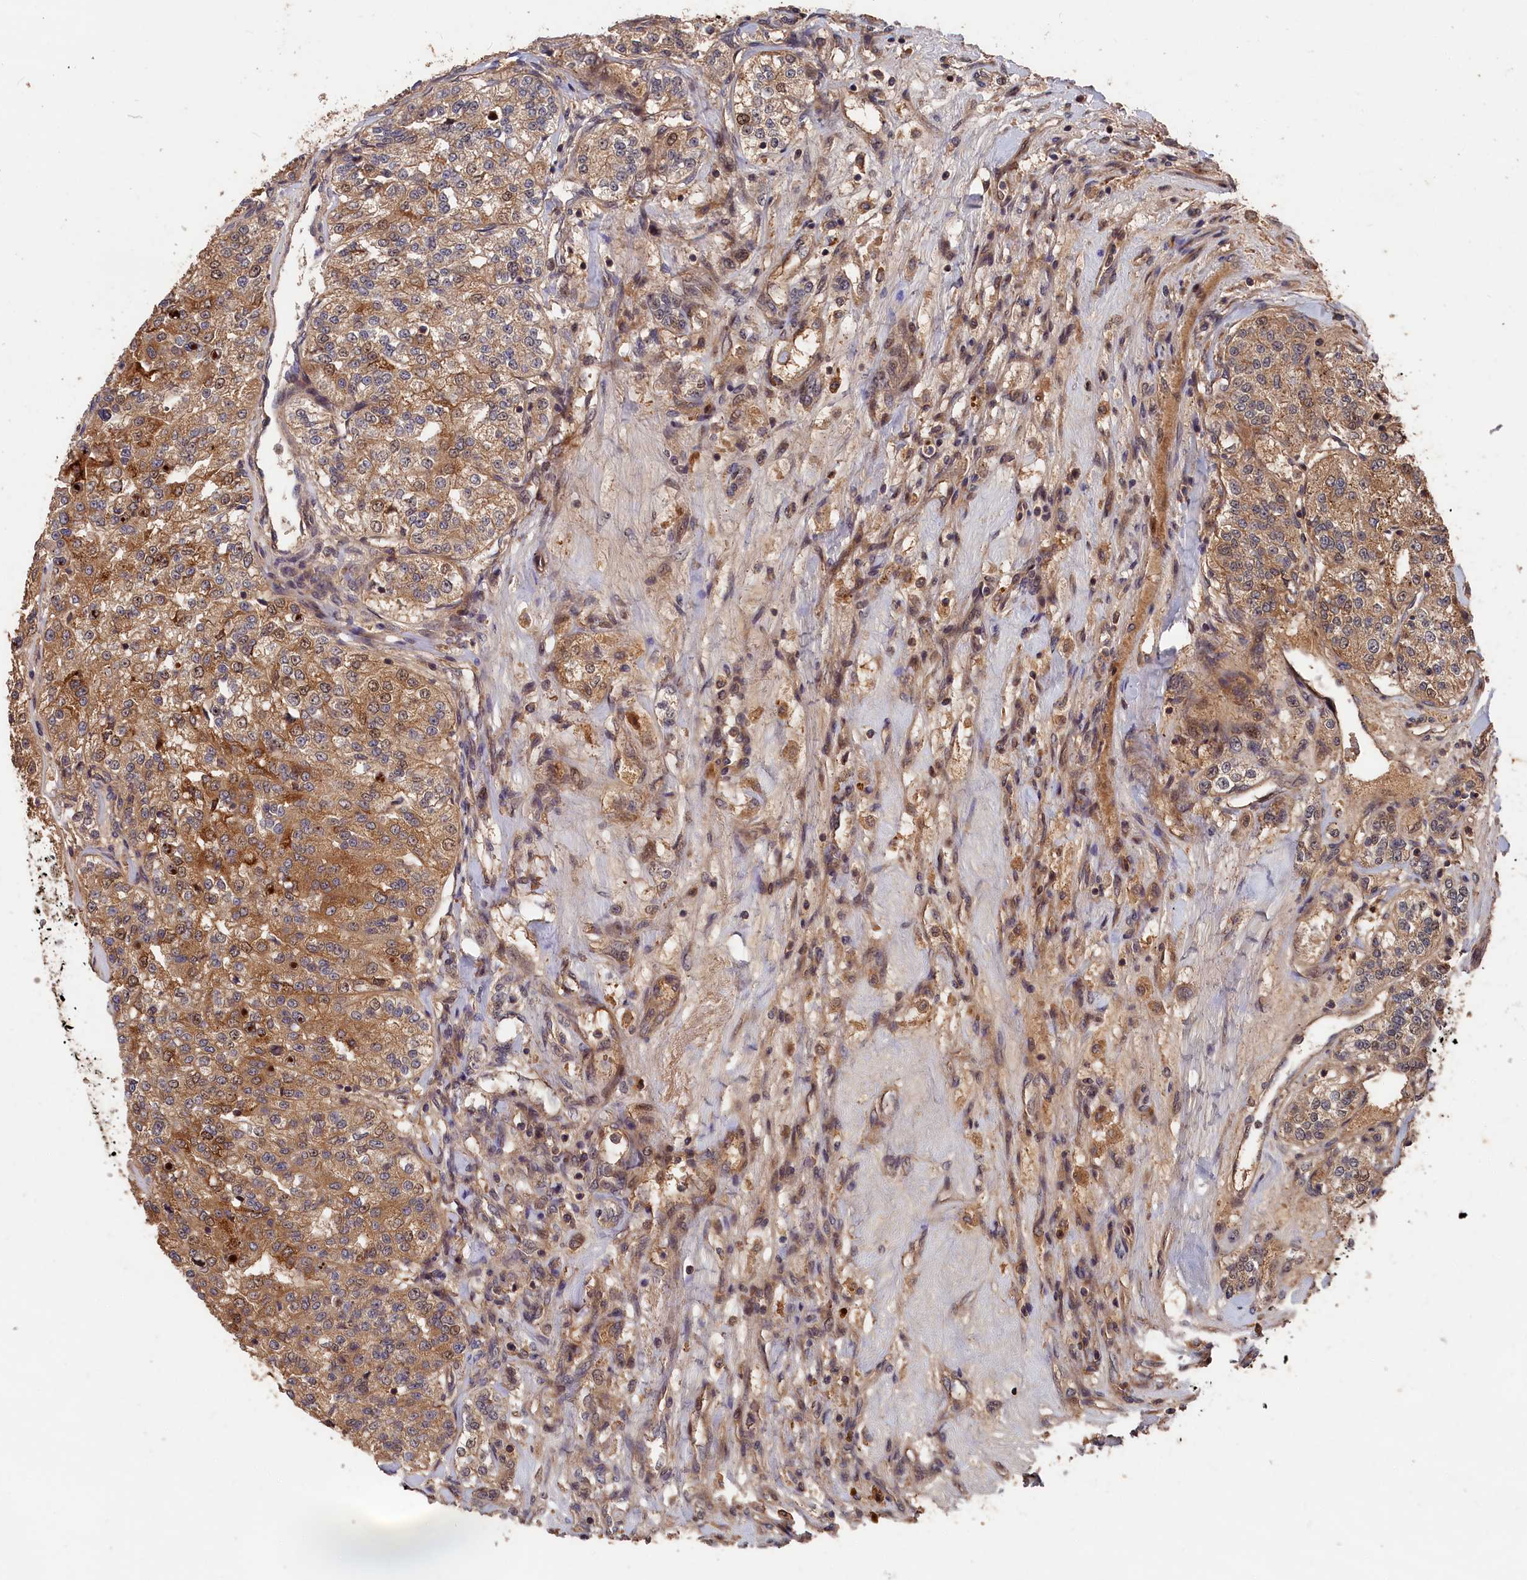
{"staining": {"intensity": "moderate", "quantity": ">75%", "location": "cytoplasmic/membranous,nuclear"}, "tissue": "renal cancer", "cell_type": "Tumor cells", "image_type": "cancer", "snomed": [{"axis": "morphology", "description": "Adenocarcinoma, NOS"}, {"axis": "topography", "description": "Kidney"}], "caption": "Tumor cells reveal moderate cytoplasmic/membranous and nuclear staining in approximately >75% of cells in renal cancer.", "gene": "RMI2", "patient": {"sex": "female", "age": 63}}